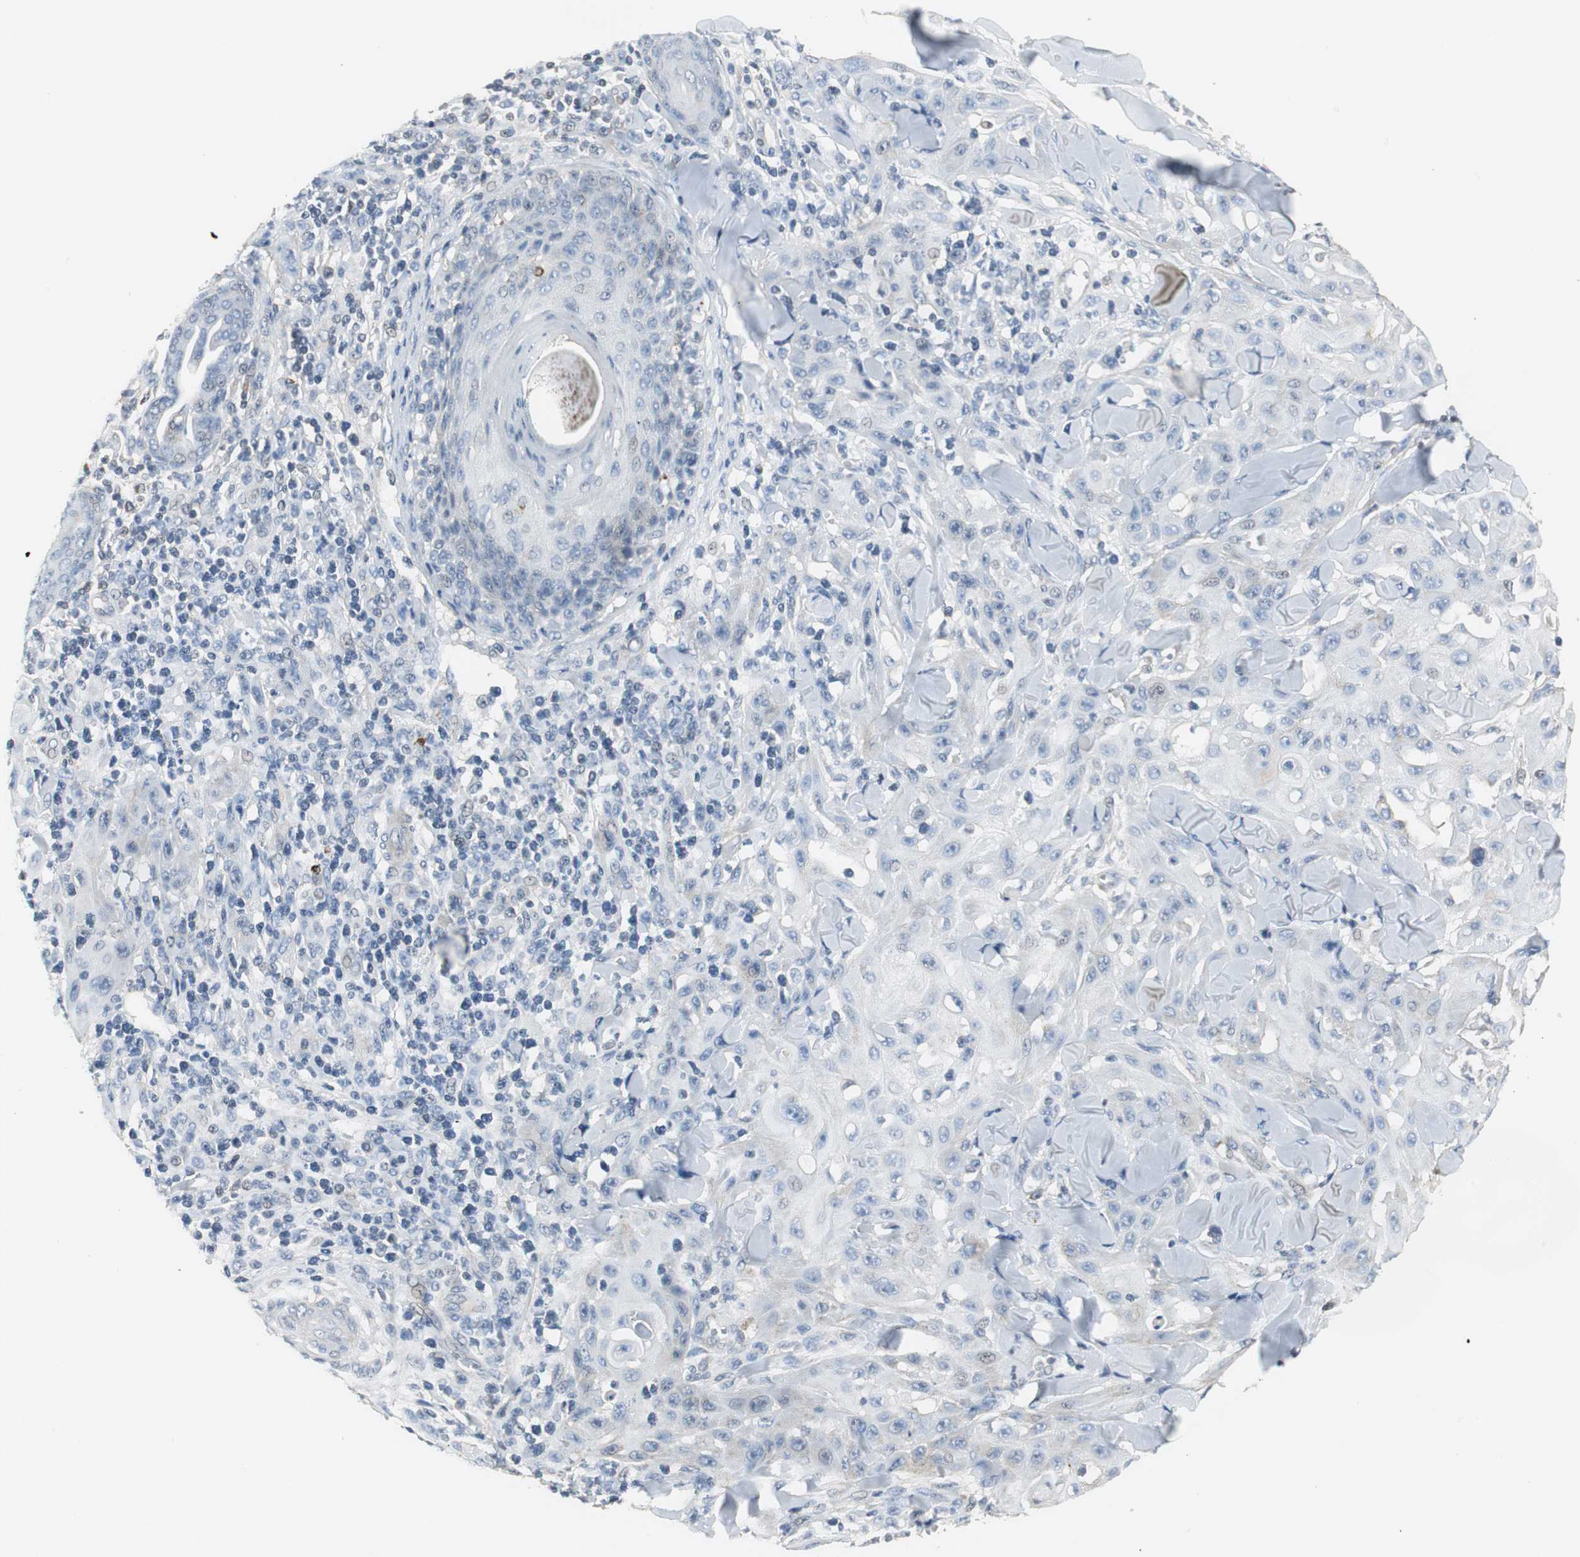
{"staining": {"intensity": "negative", "quantity": "none", "location": "none"}, "tissue": "skin cancer", "cell_type": "Tumor cells", "image_type": "cancer", "snomed": [{"axis": "morphology", "description": "Squamous cell carcinoma, NOS"}, {"axis": "topography", "description": "Skin"}], "caption": "This is a image of immunohistochemistry staining of skin cancer, which shows no expression in tumor cells.", "gene": "CCT5", "patient": {"sex": "male", "age": 24}}